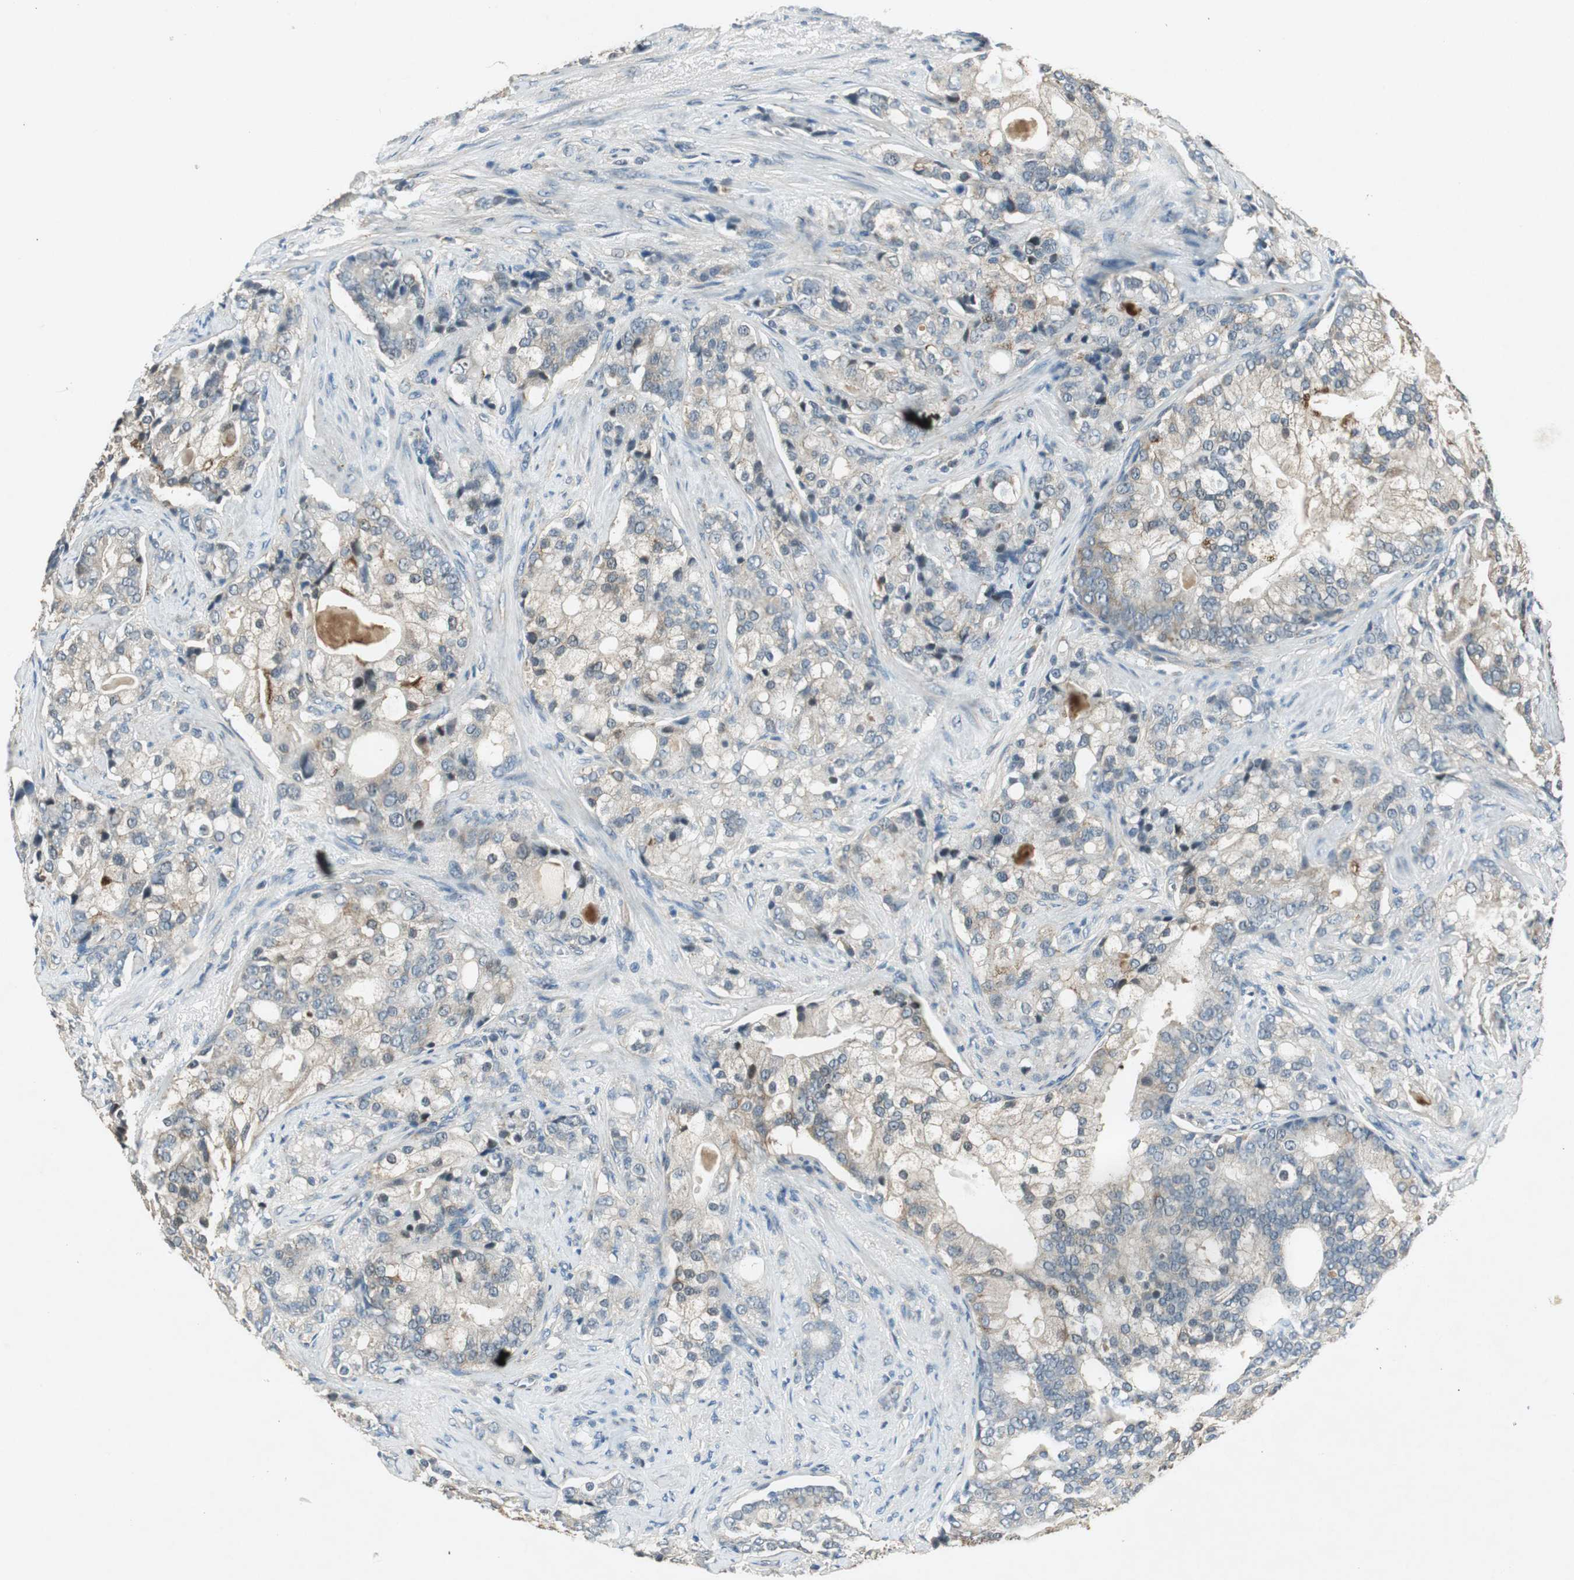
{"staining": {"intensity": "weak", "quantity": "25%-75%", "location": "cytoplasmic/membranous"}, "tissue": "prostate cancer", "cell_type": "Tumor cells", "image_type": "cancer", "snomed": [{"axis": "morphology", "description": "Adenocarcinoma, Low grade"}, {"axis": "topography", "description": "Prostate"}], "caption": "The histopathology image displays a brown stain indicating the presence of a protein in the cytoplasmic/membranous of tumor cells in prostate cancer.", "gene": "PSMB4", "patient": {"sex": "male", "age": 58}}